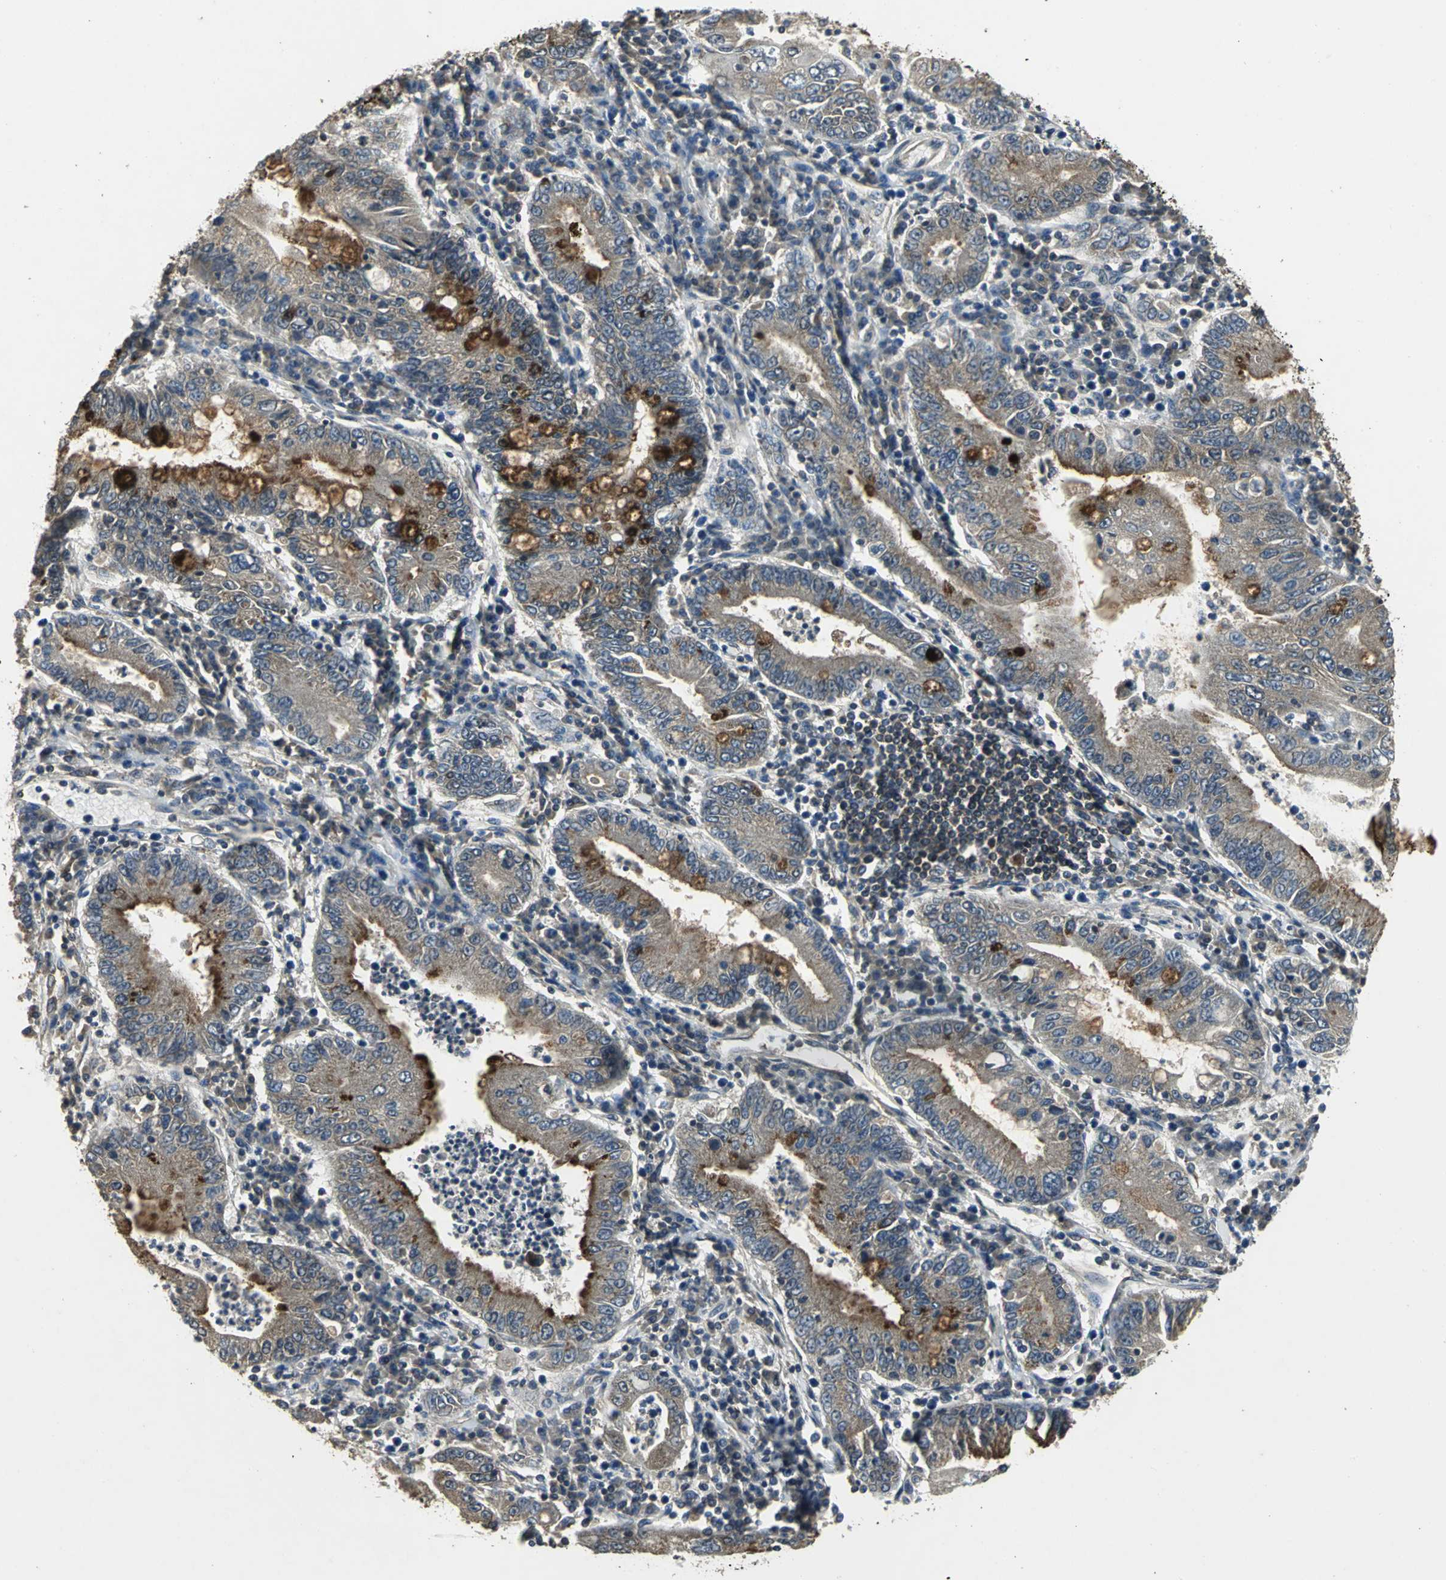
{"staining": {"intensity": "moderate", "quantity": ">75%", "location": "cytoplasmic/membranous"}, "tissue": "stomach cancer", "cell_type": "Tumor cells", "image_type": "cancer", "snomed": [{"axis": "morphology", "description": "Normal tissue, NOS"}, {"axis": "morphology", "description": "Adenocarcinoma, NOS"}, {"axis": "topography", "description": "Esophagus"}, {"axis": "topography", "description": "Stomach, upper"}, {"axis": "topography", "description": "Peripheral nerve tissue"}], "caption": "Stomach adenocarcinoma tissue displays moderate cytoplasmic/membranous positivity in approximately >75% of tumor cells, visualized by immunohistochemistry.", "gene": "IRF3", "patient": {"sex": "male", "age": 62}}